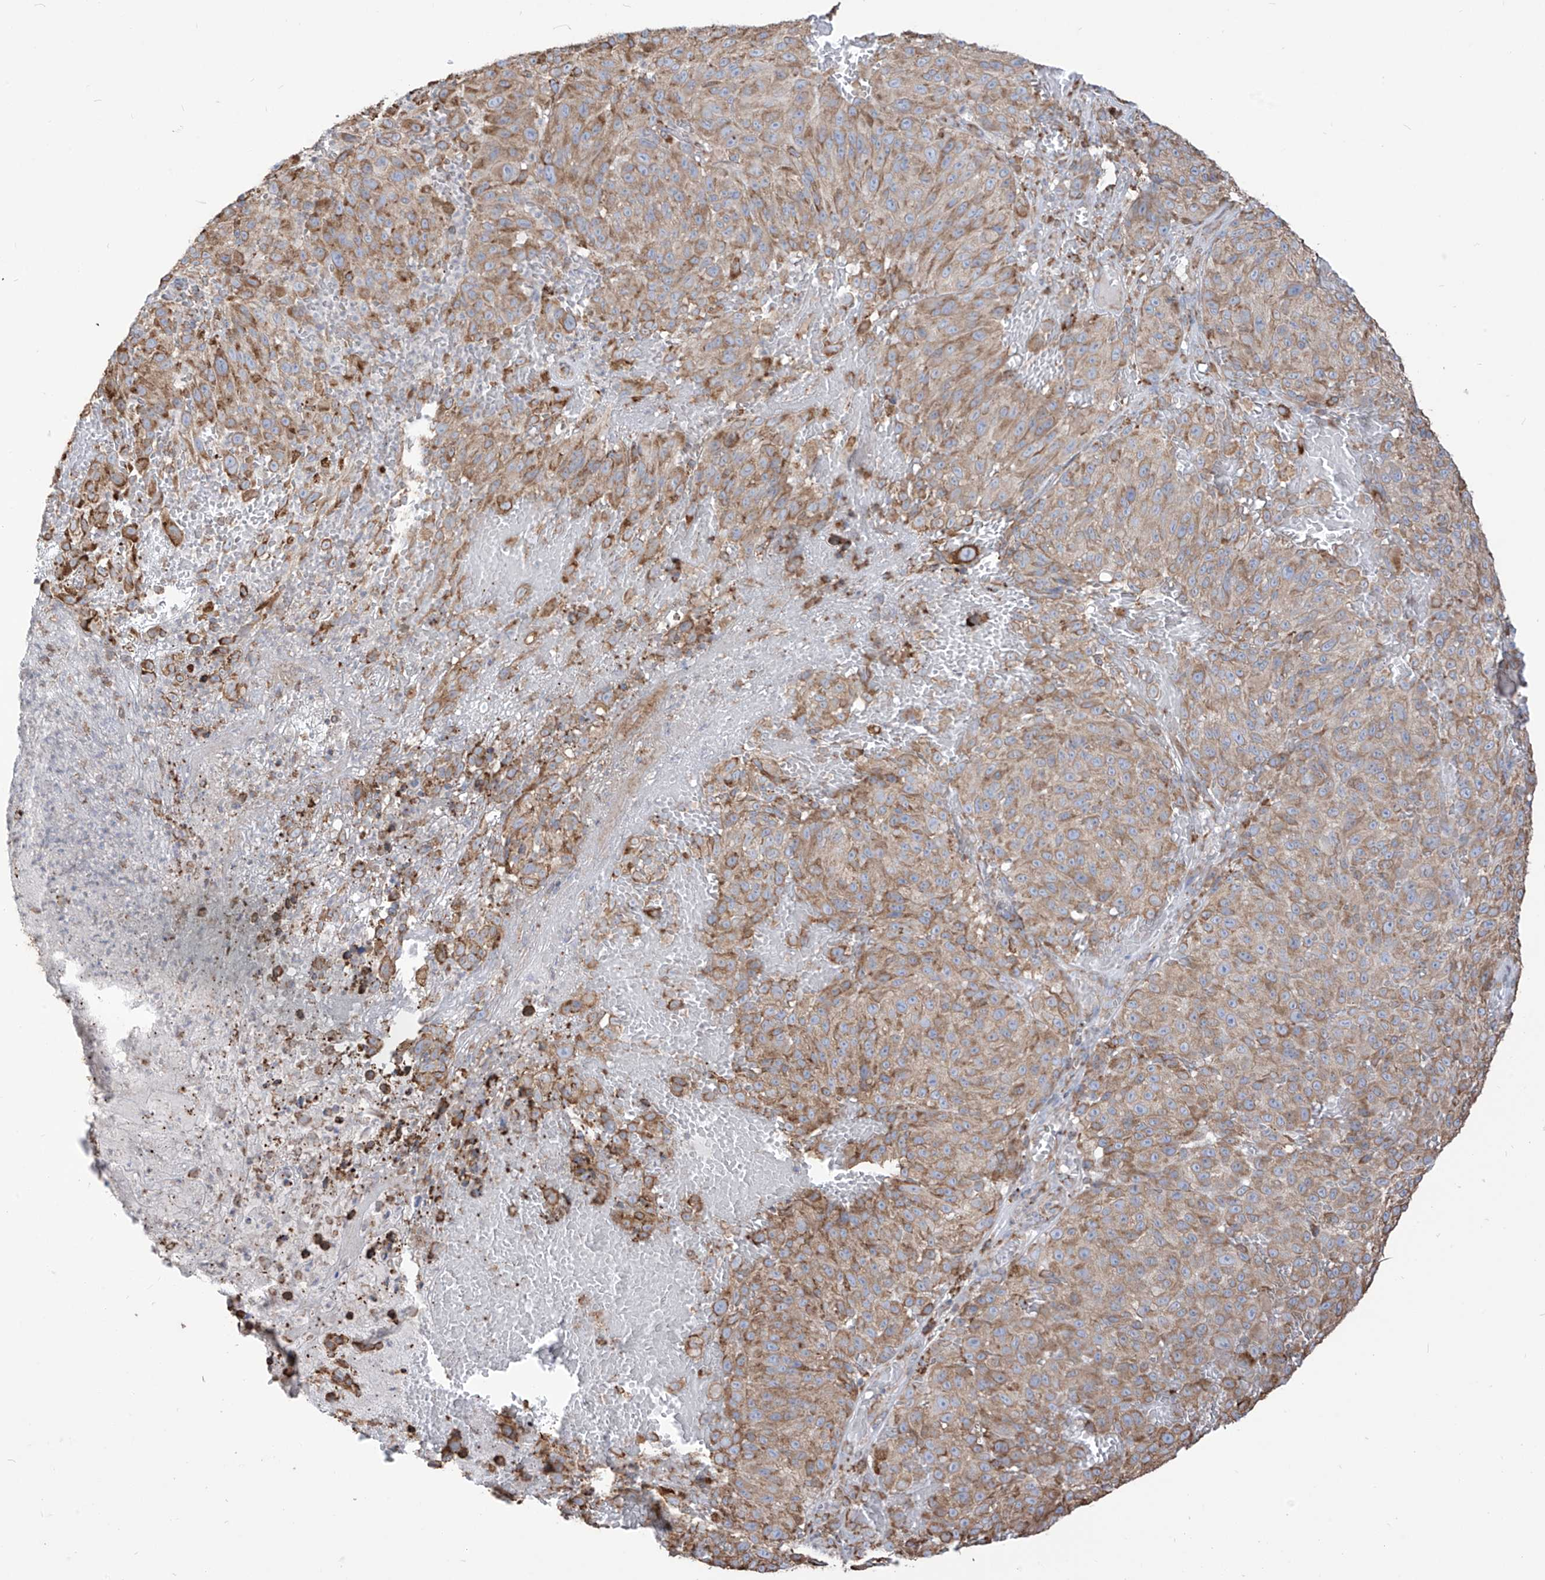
{"staining": {"intensity": "moderate", "quantity": "25%-75%", "location": "cytoplasmic/membranous"}, "tissue": "melanoma", "cell_type": "Tumor cells", "image_type": "cancer", "snomed": [{"axis": "morphology", "description": "Malignant melanoma, NOS"}, {"axis": "topography", "description": "Skin"}], "caption": "A brown stain labels moderate cytoplasmic/membranous positivity of a protein in malignant melanoma tumor cells. (Stains: DAB in brown, nuclei in blue, Microscopy: brightfield microscopy at high magnification).", "gene": "PDIA6", "patient": {"sex": "male", "age": 83}}